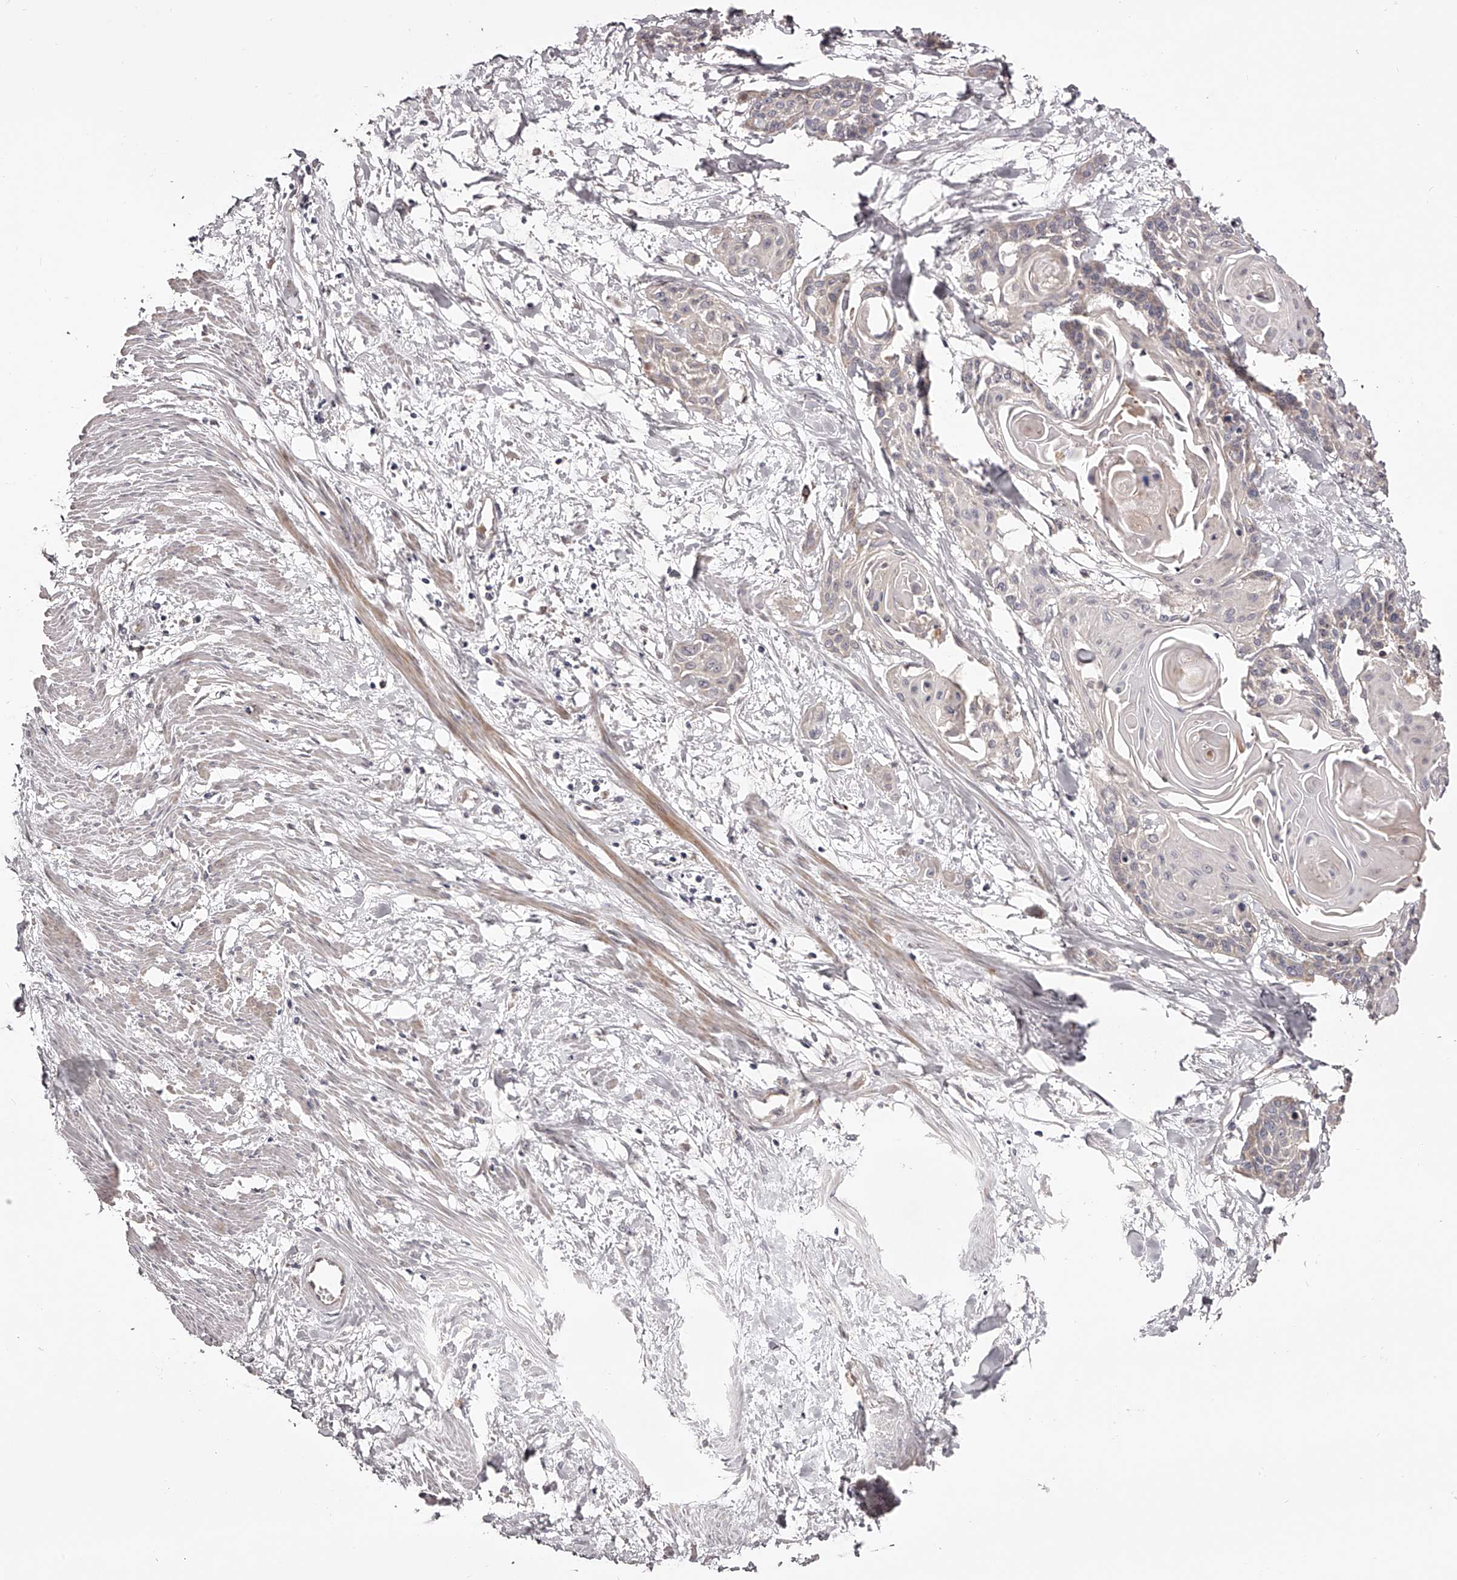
{"staining": {"intensity": "weak", "quantity": "<25%", "location": "cytoplasmic/membranous"}, "tissue": "cervical cancer", "cell_type": "Tumor cells", "image_type": "cancer", "snomed": [{"axis": "morphology", "description": "Squamous cell carcinoma, NOS"}, {"axis": "topography", "description": "Cervix"}], "caption": "Tumor cells show no significant positivity in cervical cancer.", "gene": "ODF2L", "patient": {"sex": "female", "age": 57}}